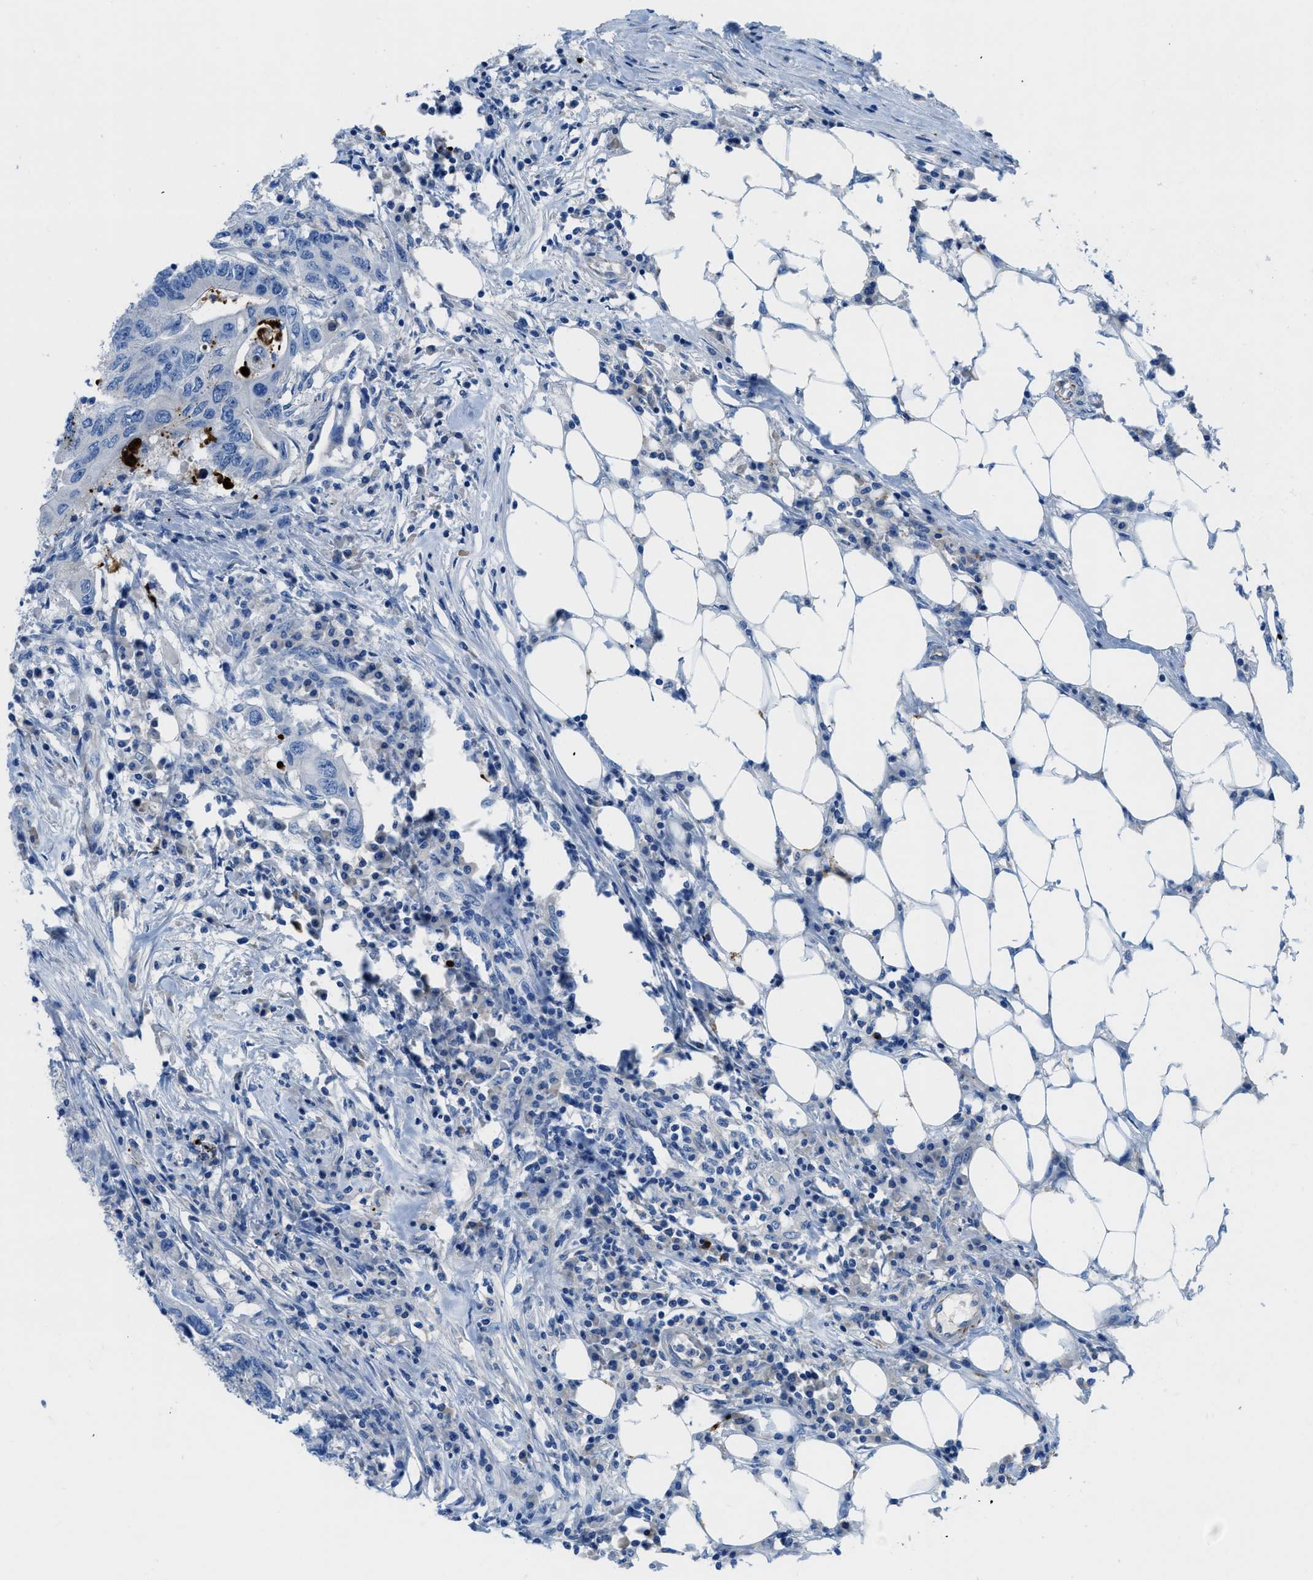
{"staining": {"intensity": "negative", "quantity": "none", "location": "none"}, "tissue": "colorectal cancer", "cell_type": "Tumor cells", "image_type": "cancer", "snomed": [{"axis": "morphology", "description": "Adenocarcinoma, NOS"}, {"axis": "topography", "description": "Colon"}], "caption": "High magnification brightfield microscopy of colorectal cancer stained with DAB (3,3'-diaminobenzidine) (brown) and counterstained with hematoxylin (blue): tumor cells show no significant expression.", "gene": "XCR1", "patient": {"sex": "male", "age": 71}}